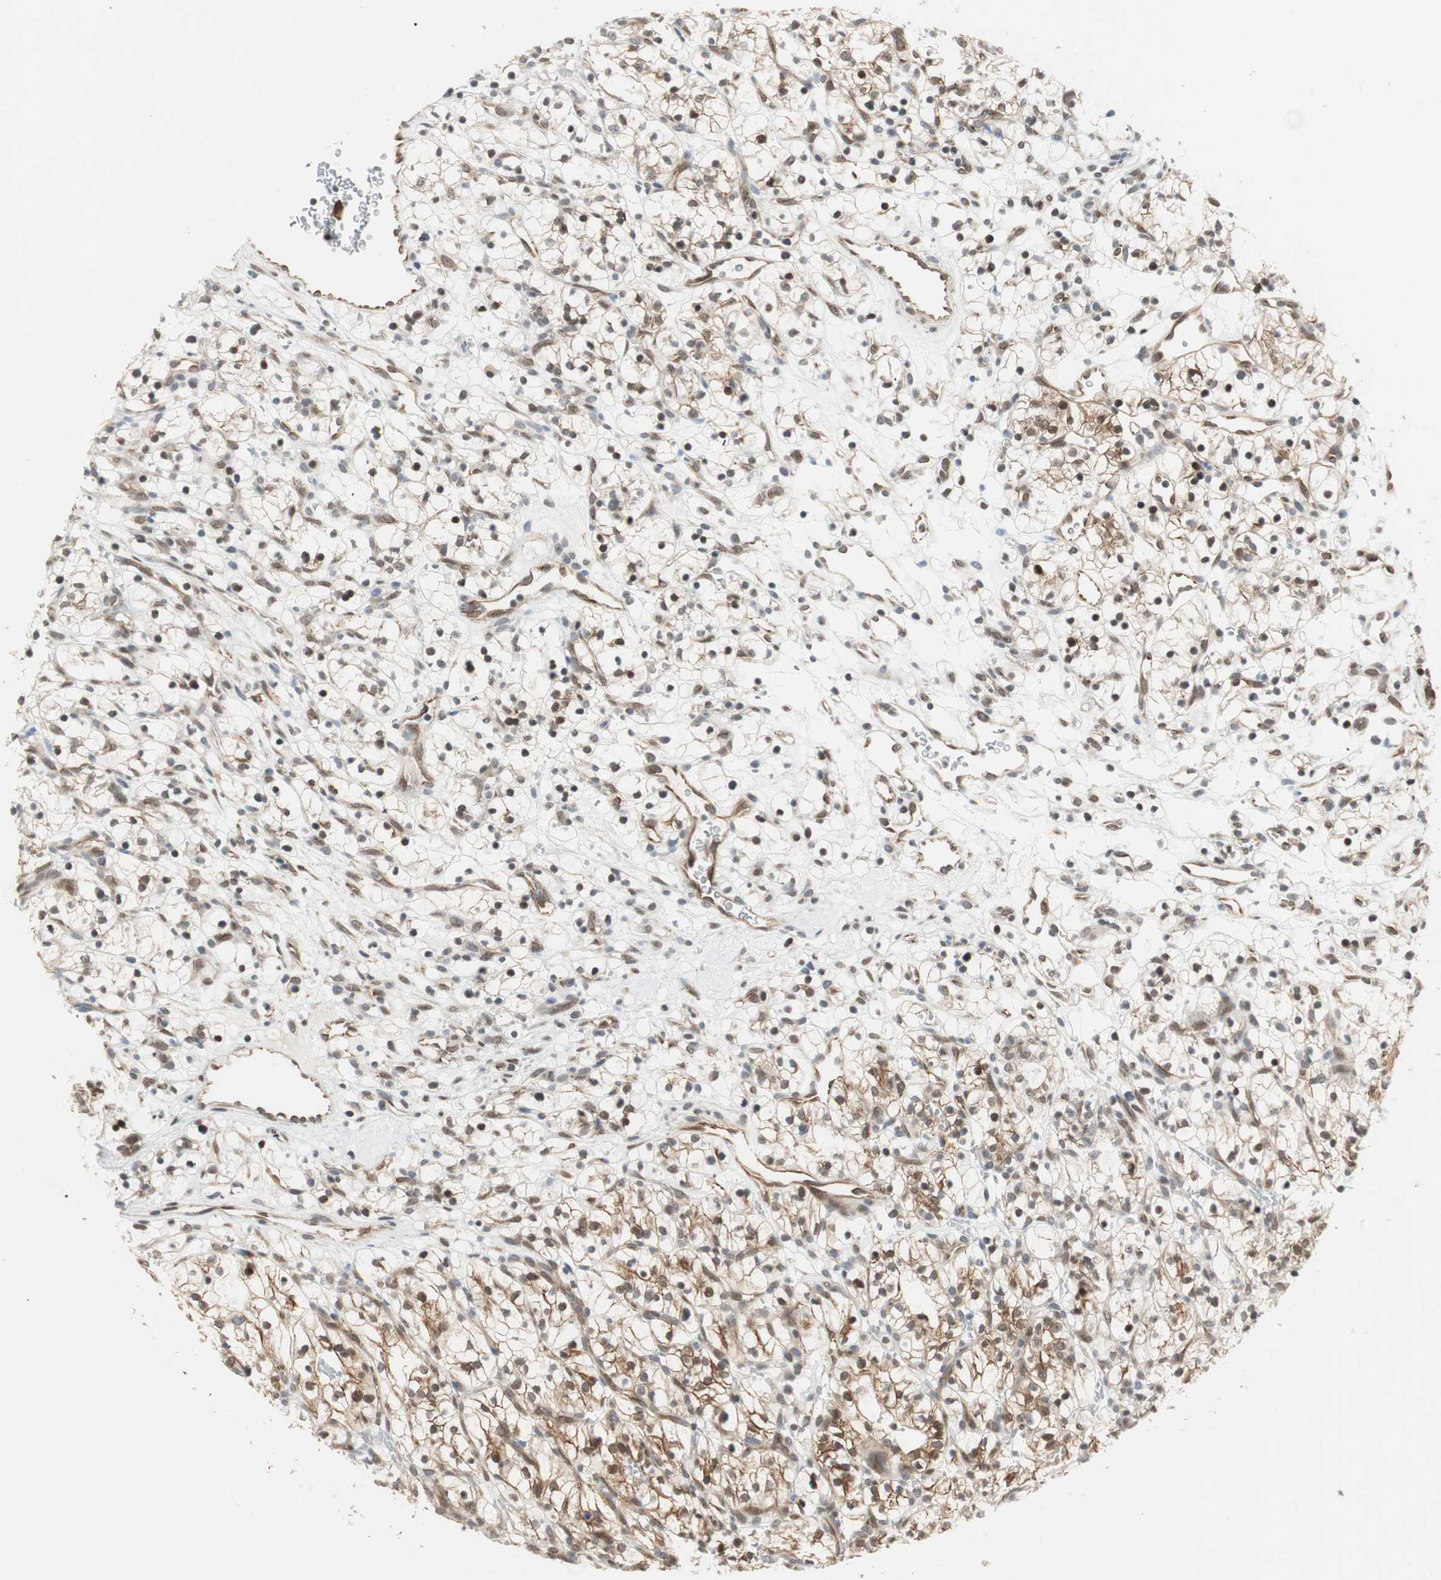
{"staining": {"intensity": "strong", "quantity": ">75%", "location": "cytoplasmic/membranous,nuclear"}, "tissue": "renal cancer", "cell_type": "Tumor cells", "image_type": "cancer", "snomed": [{"axis": "morphology", "description": "Adenocarcinoma, NOS"}, {"axis": "topography", "description": "Kidney"}], "caption": "Adenocarcinoma (renal) stained for a protein (brown) reveals strong cytoplasmic/membranous and nuclear positive expression in approximately >75% of tumor cells.", "gene": "ZBTB17", "patient": {"sex": "female", "age": 57}}